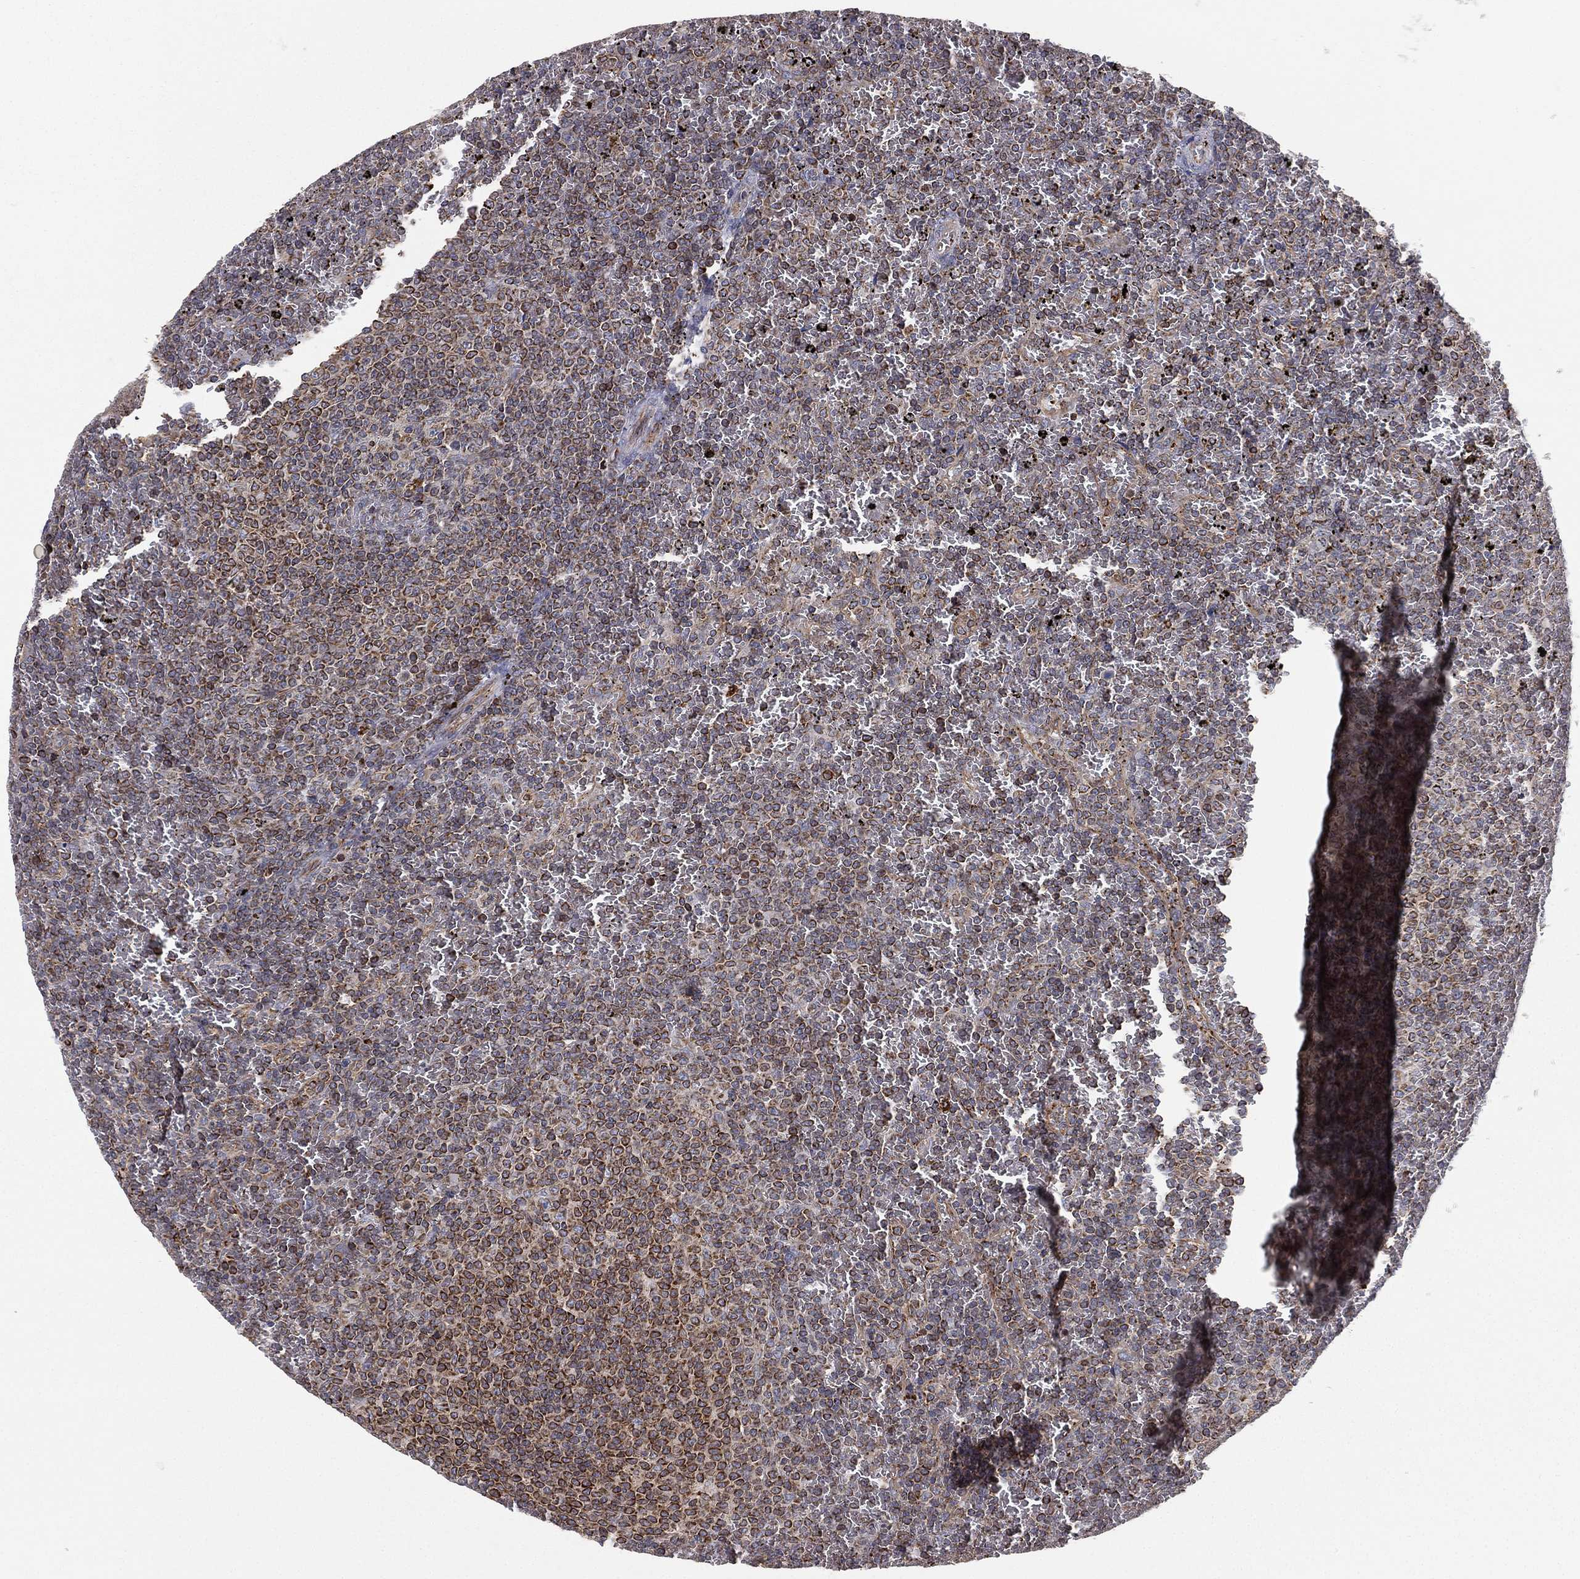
{"staining": {"intensity": "moderate", "quantity": "25%-75%", "location": "cytoplasmic/membranous"}, "tissue": "lymphoma", "cell_type": "Tumor cells", "image_type": "cancer", "snomed": [{"axis": "morphology", "description": "Malignant lymphoma, non-Hodgkin's type, Low grade"}, {"axis": "topography", "description": "Spleen"}], "caption": "The immunohistochemical stain shows moderate cytoplasmic/membranous expression in tumor cells of lymphoma tissue.", "gene": "CYB5B", "patient": {"sex": "female", "age": 77}}